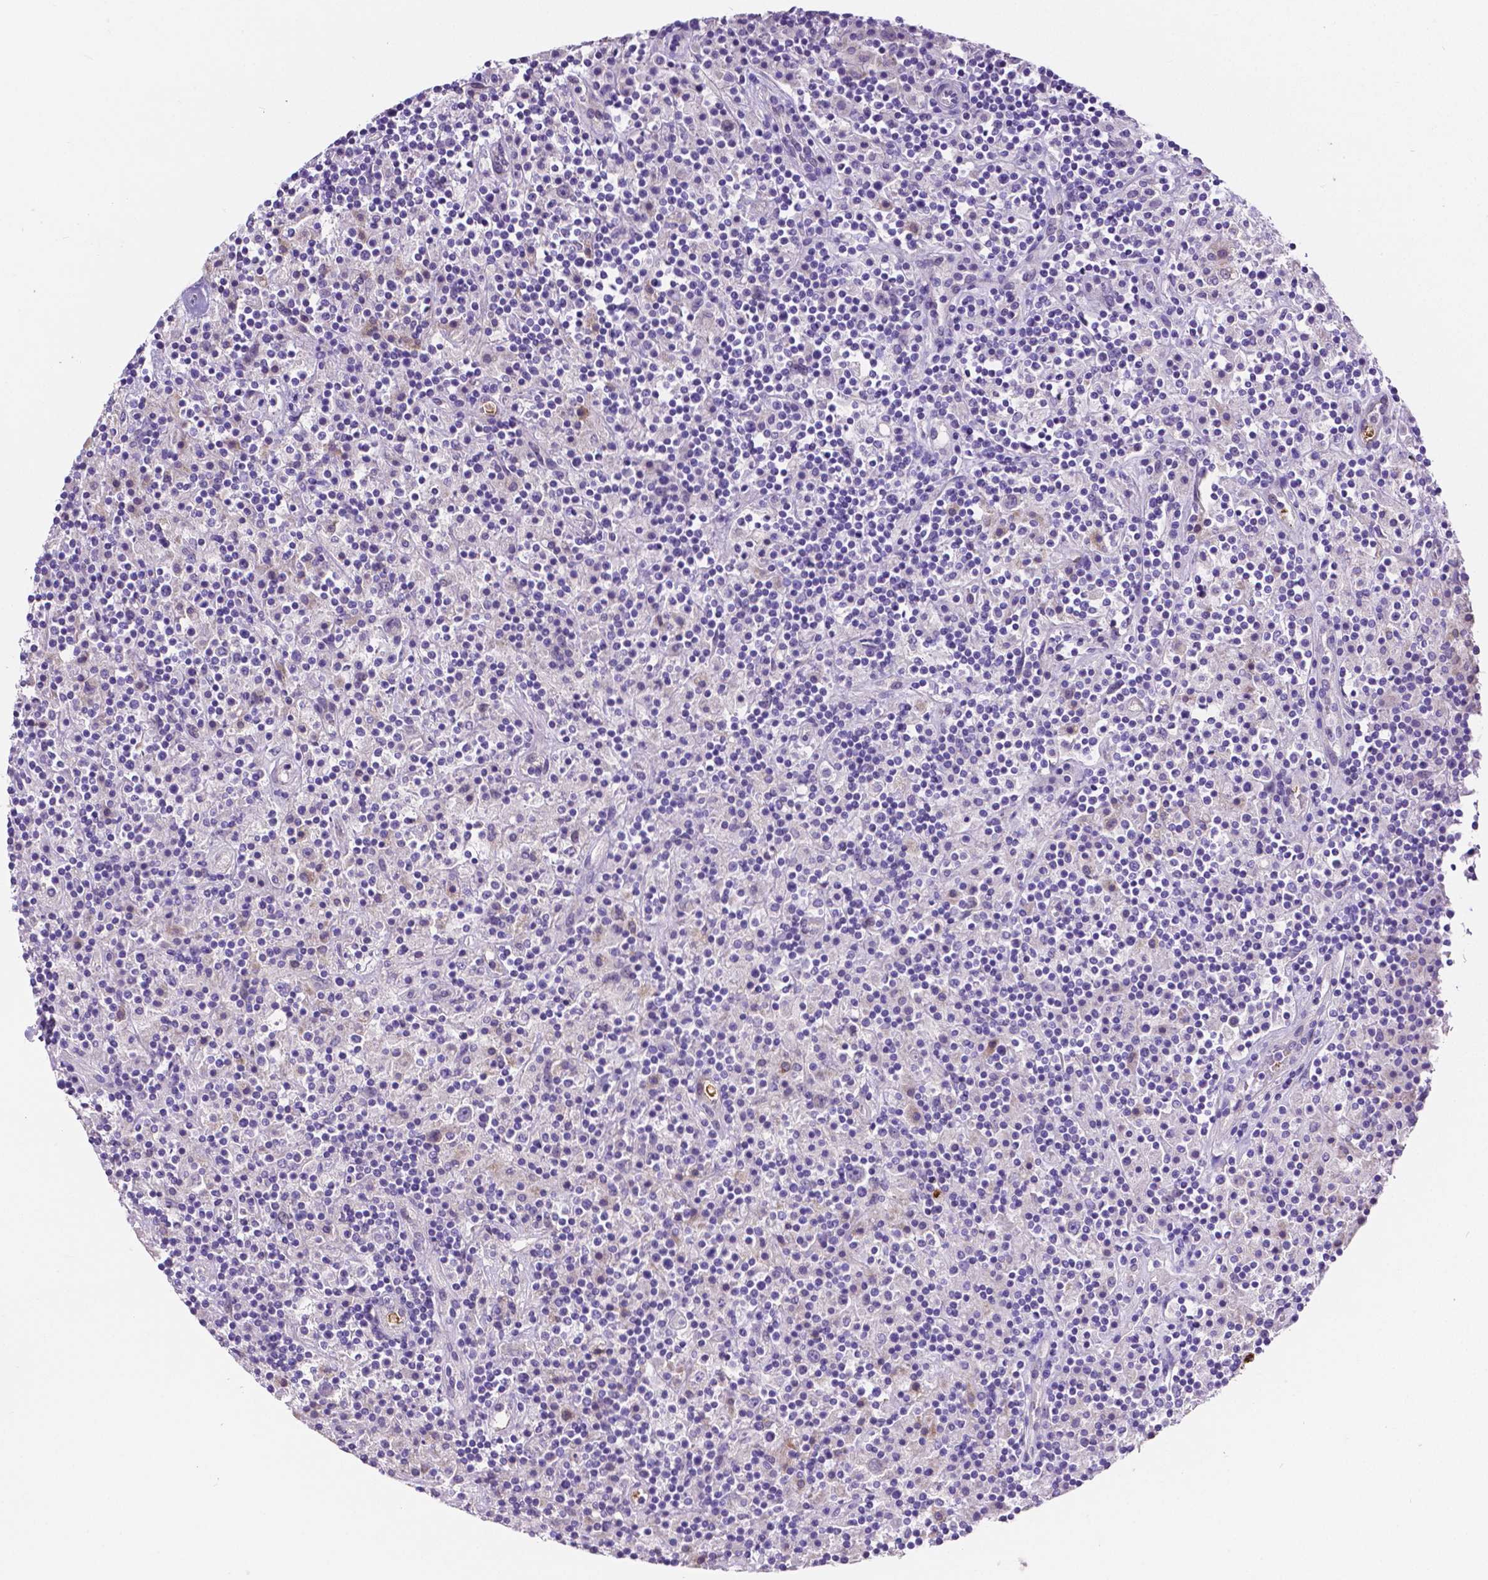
{"staining": {"intensity": "negative", "quantity": "none", "location": "none"}, "tissue": "lymphoma", "cell_type": "Tumor cells", "image_type": "cancer", "snomed": [{"axis": "morphology", "description": "Hodgkin's disease, NOS"}, {"axis": "topography", "description": "Lymph node"}], "caption": "Tumor cells show no significant staining in Hodgkin's disease. Brightfield microscopy of immunohistochemistry stained with DAB (brown) and hematoxylin (blue), captured at high magnification.", "gene": "MMP9", "patient": {"sex": "male", "age": 70}}